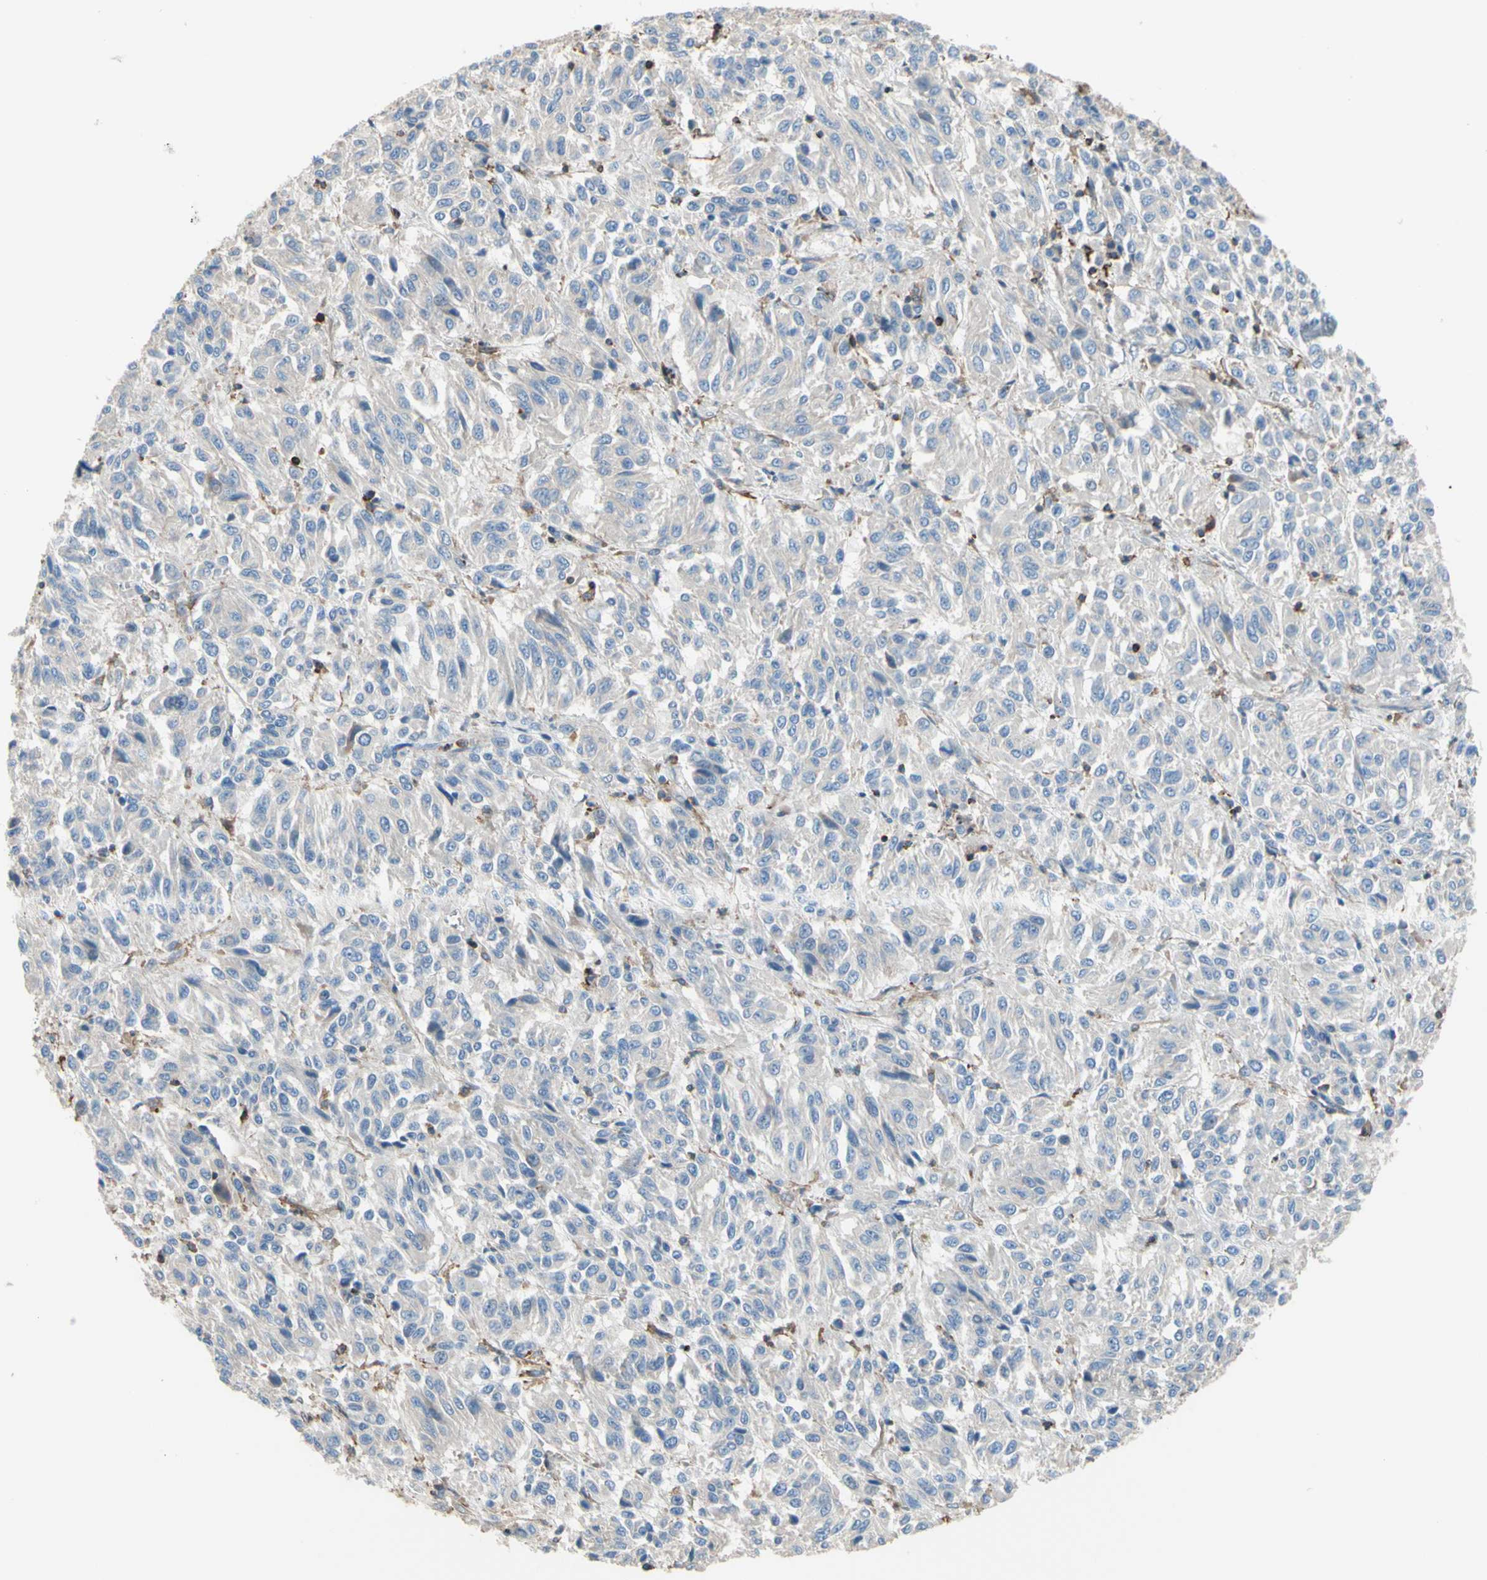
{"staining": {"intensity": "negative", "quantity": "none", "location": "none"}, "tissue": "melanoma", "cell_type": "Tumor cells", "image_type": "cancer", "snomed": [{"axis": "morphology", "description": "Malignant melanoma, Metastatic site"}, {"axis": "topography", "description": "Lung"}], "caption": "High power microscopy image of an immunohistochemistry histopathology image of melanoma, revealing no significant positivity in tumor cells.", "gene": "SEMA4C", "patient": {"sex": "male", "age": 64}}